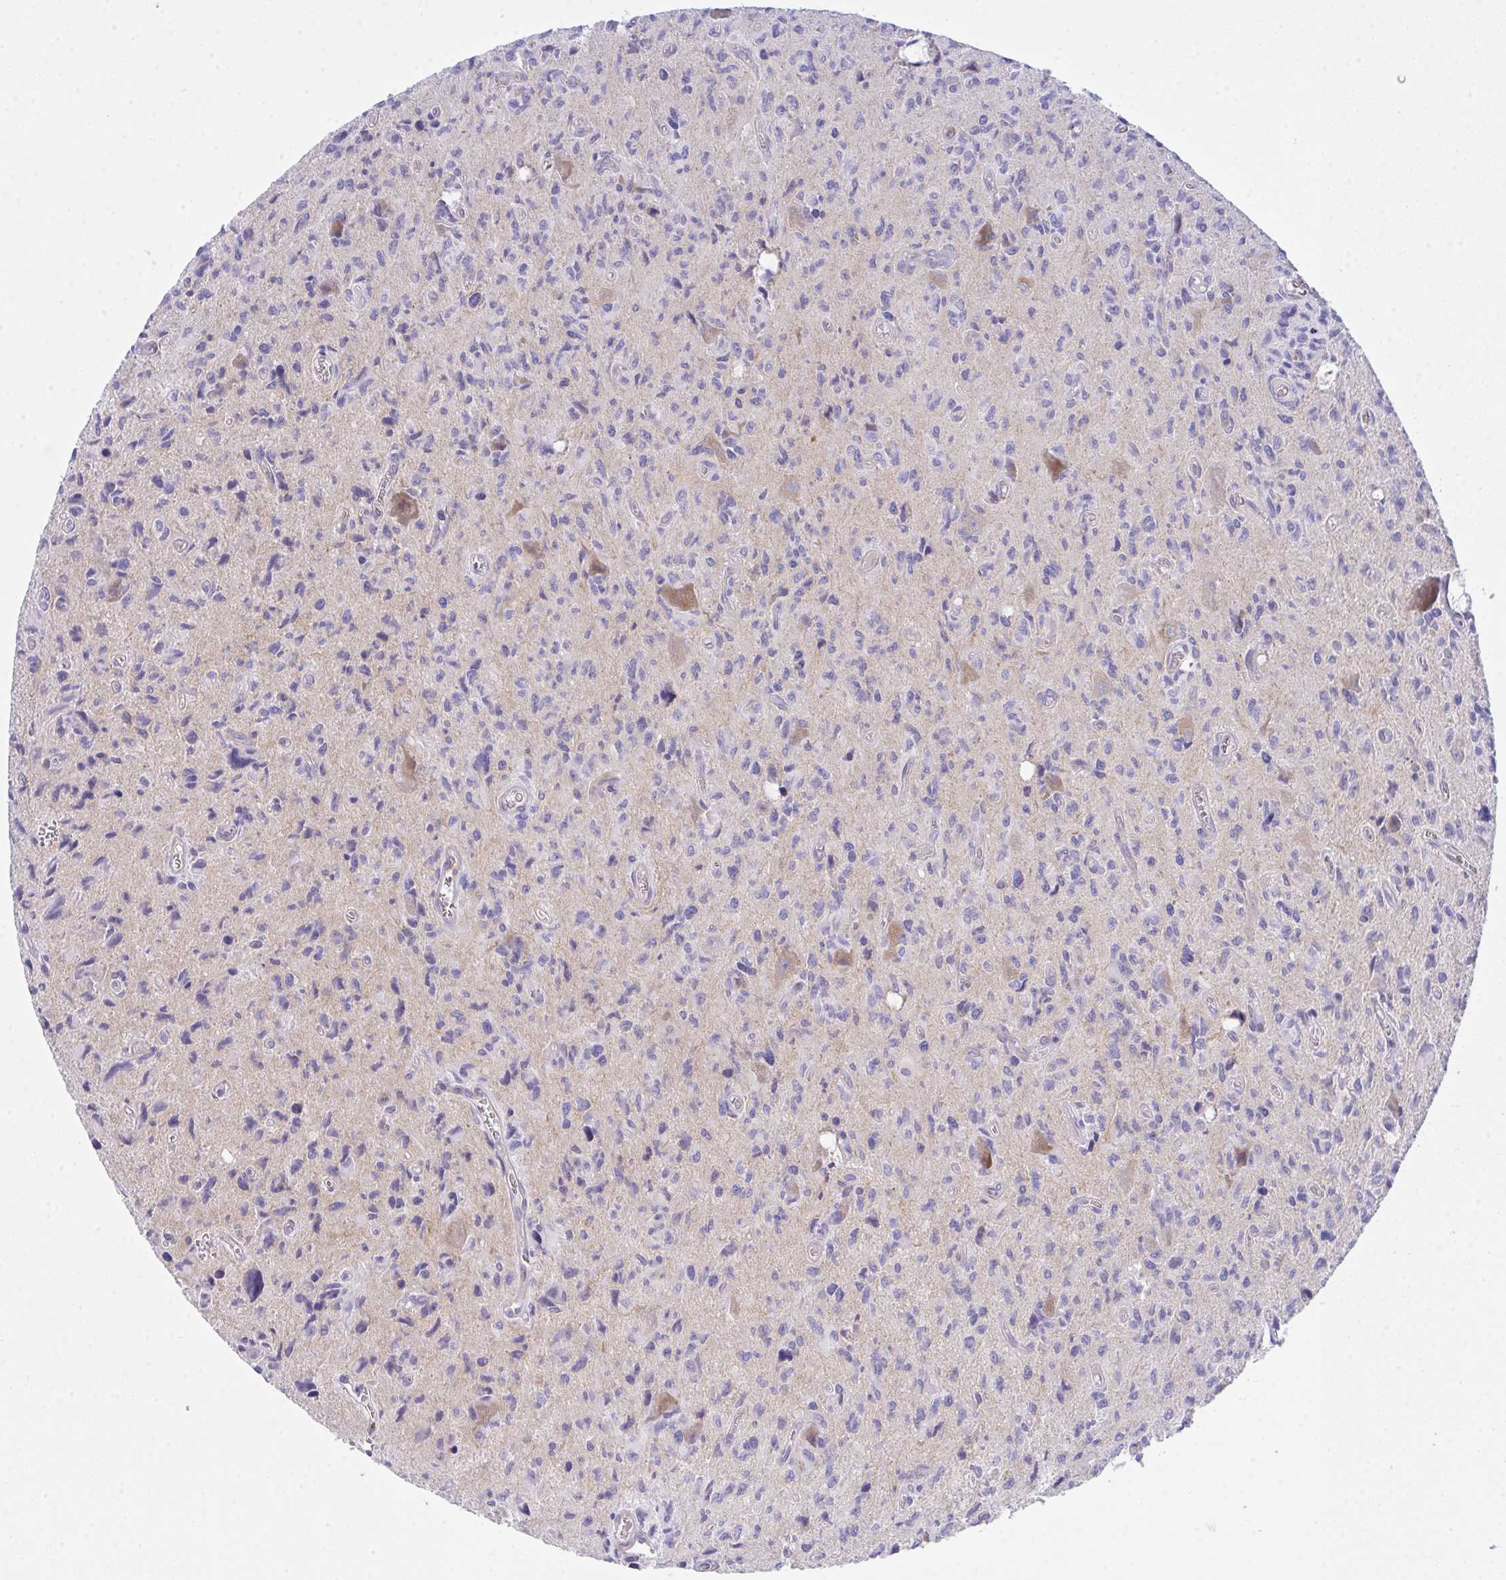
{"staining": {"intensity": "negative", "quantity": "none", "location": "none"}, "tissue": "glioma", "cell_type": "Tumor cells", "image_type": "cancer", "snomed": [{"axis": "morphology", "description": "Glioma, malignant, High grade"}, {"axis": "topography", "description": "Brain"}], "caption": "A photomicrograph of human malignant glioma (high-grade) is negative for staining in tumor cells.", "gene": "CEP170B", "patient": {"sex": "male", "age": 76}}